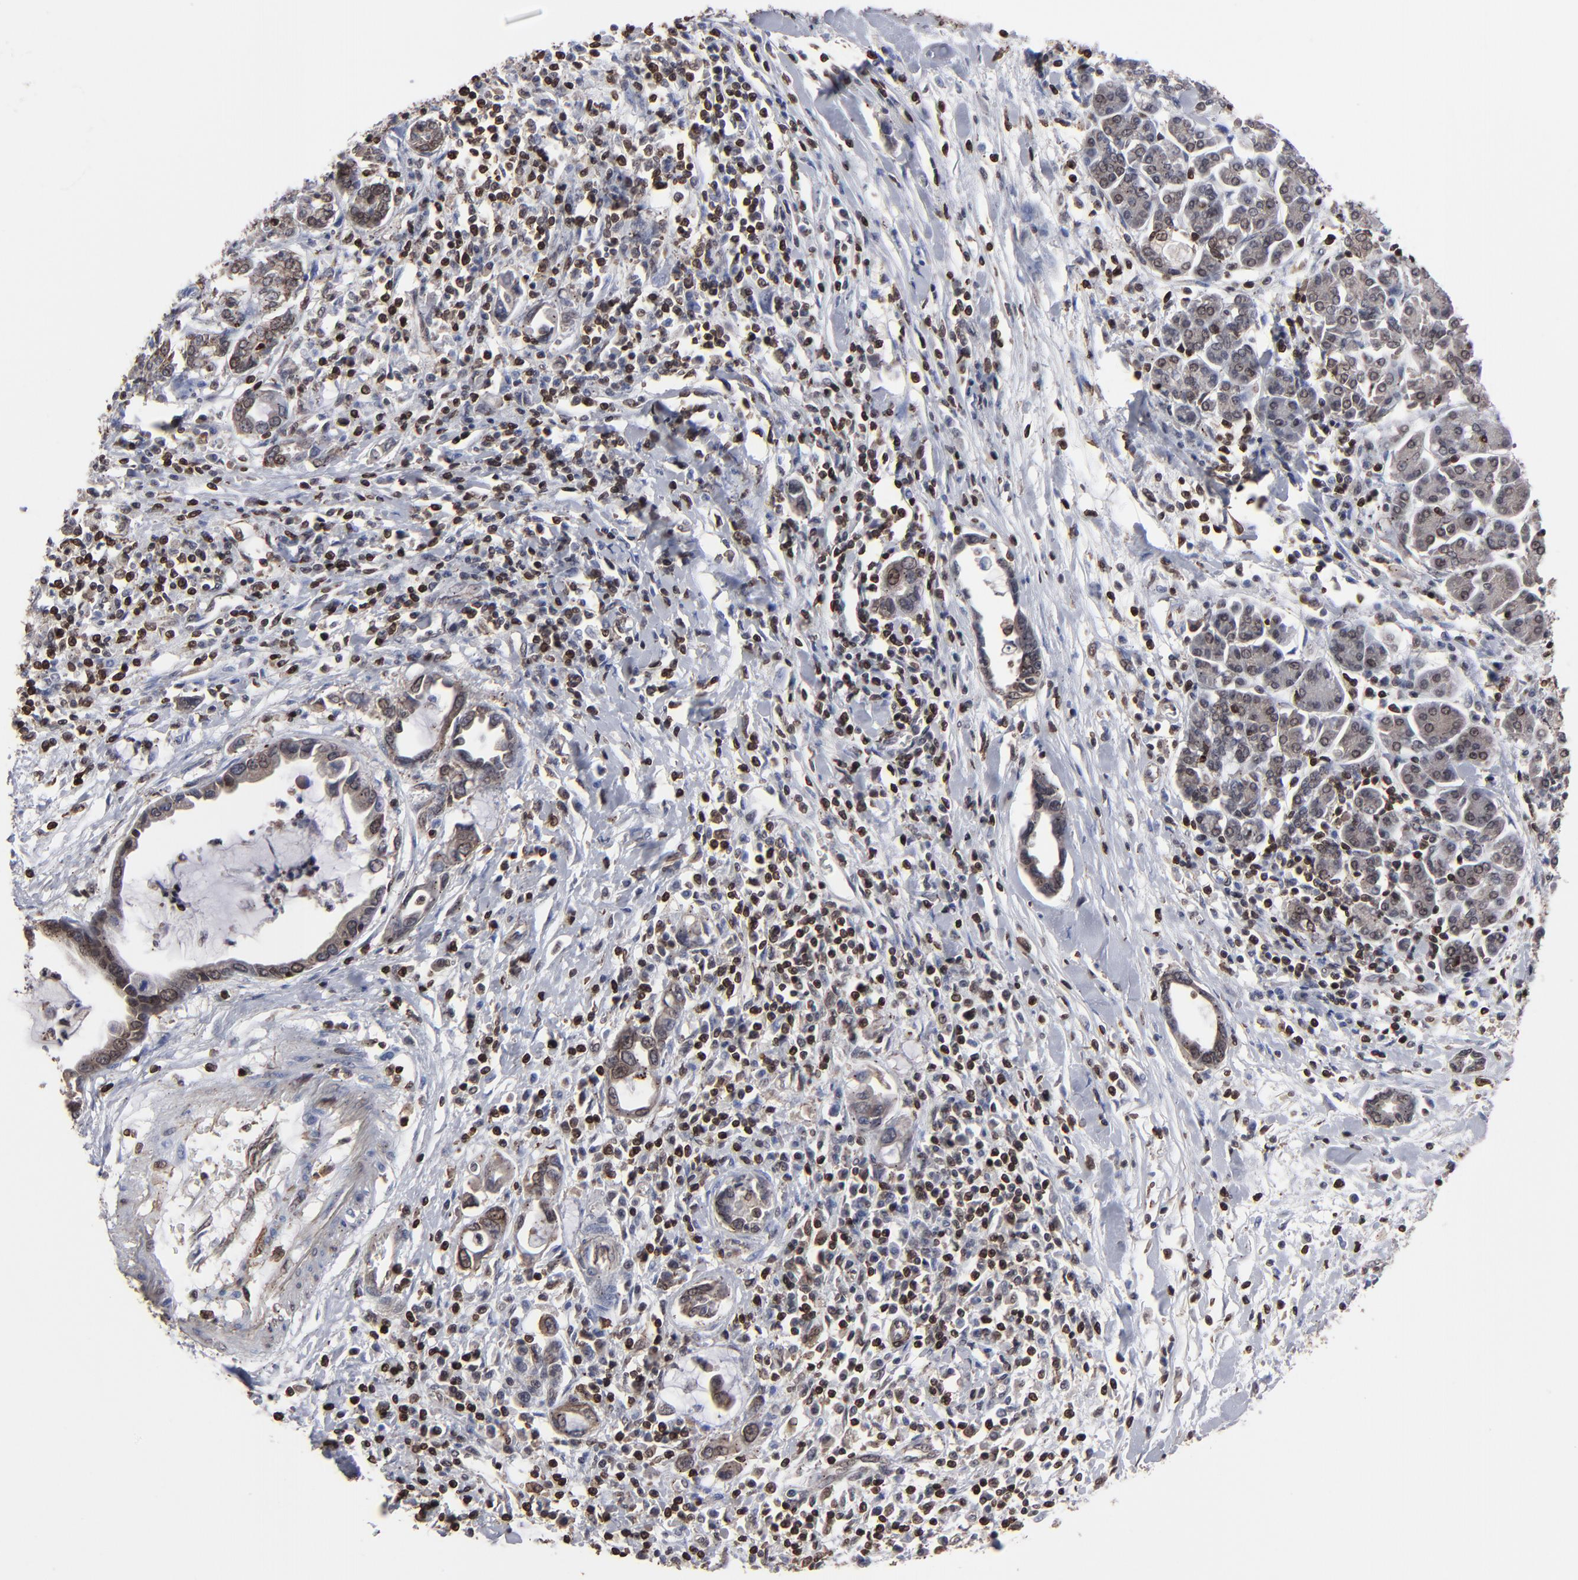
{"staining": {"intensity": "weak", "quantity": ">75%", "location": "cytoplasmic/membranous,nuclear"}, "tissue": "pancreatic cancer", "cell_type": "Tumor cells", "image_type": "cancer", "snomed": [{"axis": "morphology", "description": "Adenocarcinoma, NOS"}, {"axis": "topography", "description": "Pancreas"}], "caption": "Weak cytoplasmic/membranous and nuclear expression is identified in approximately >75% of tumor cells in pancreatic cancer.", "gene": "KIAA2026", "patient": {"sex": "female", "age": 57}}